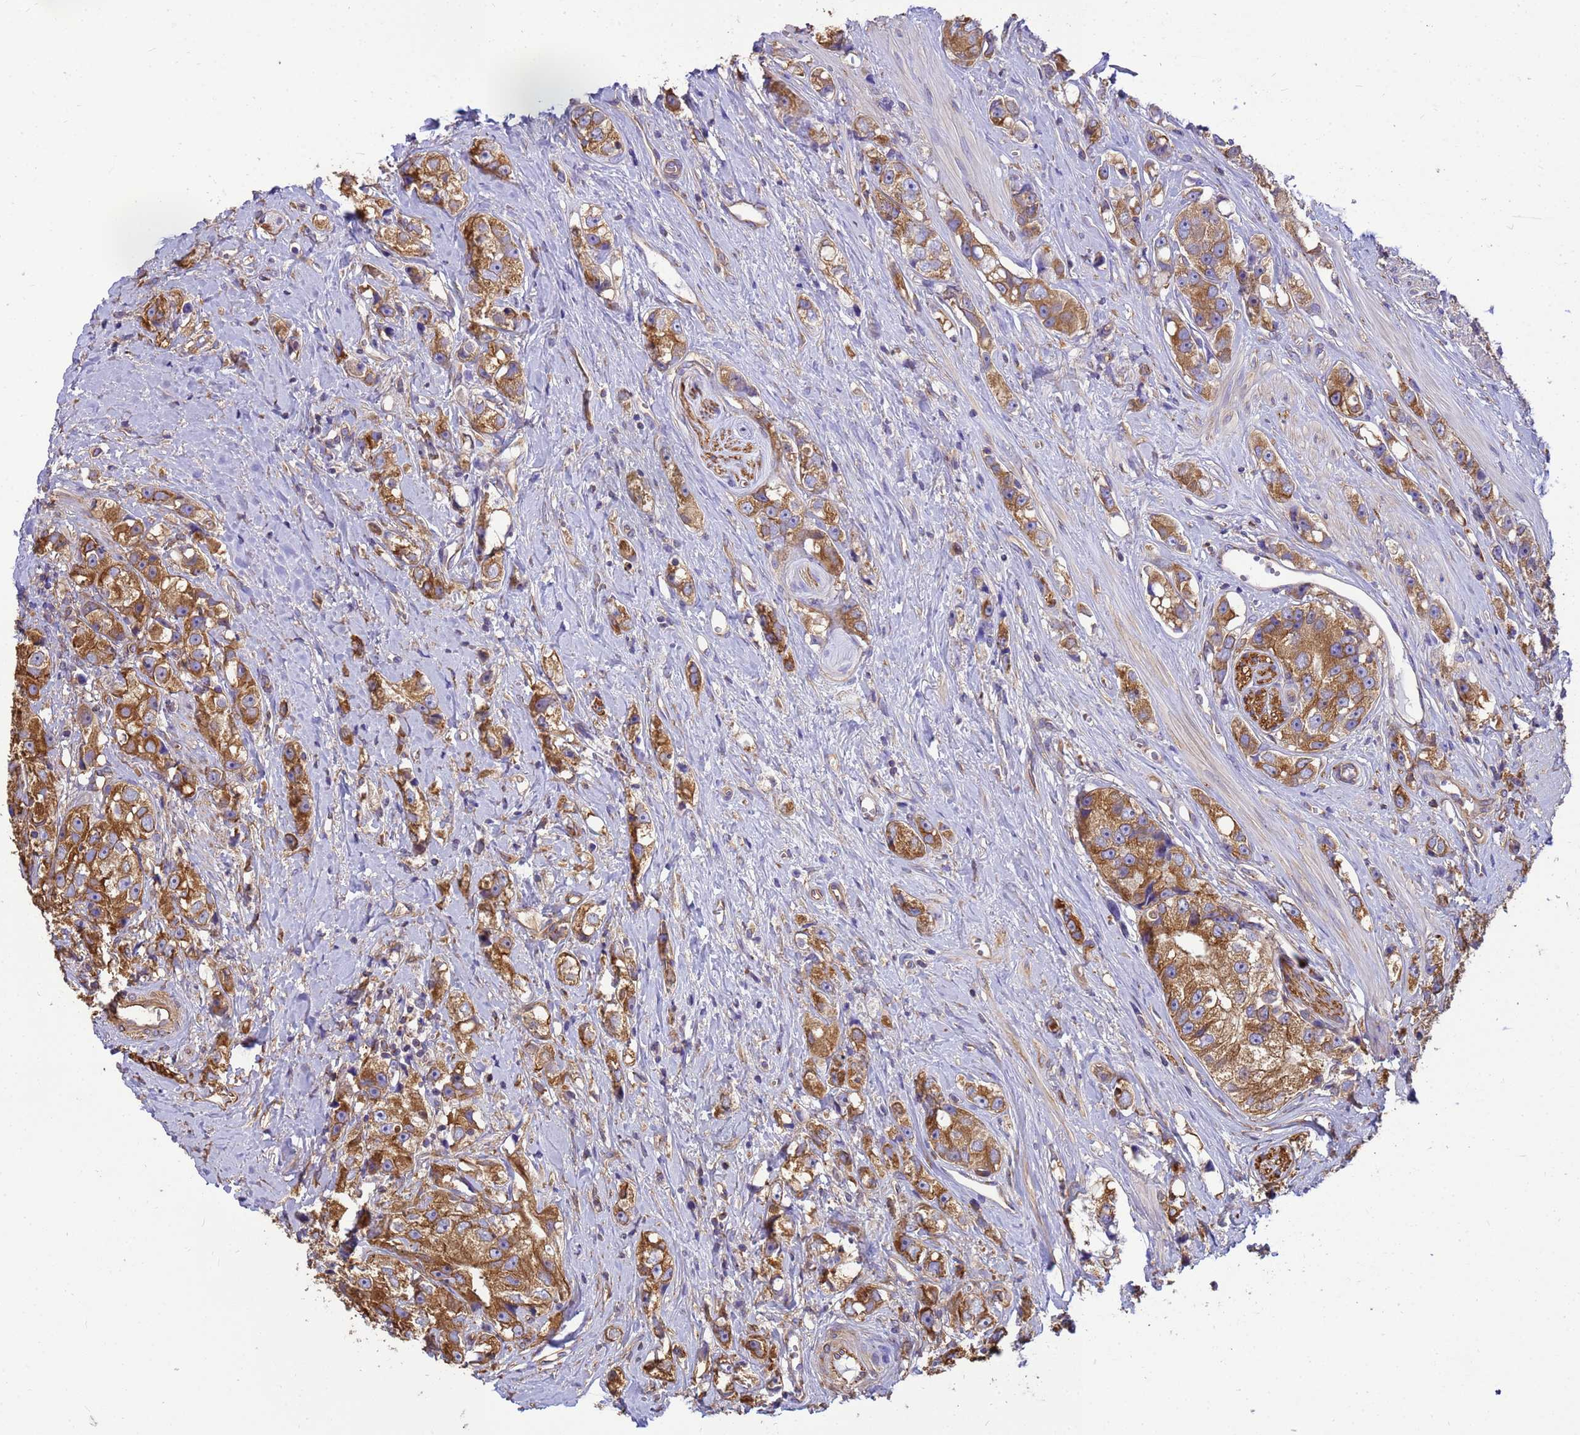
{"staining": {"intensity": "moderate", "quantity": ">75%", "location": "cytoplasmic/membranous"}, "tissue": "prostate cancer", "cell_type": "Tumor cells", "image_type": "cancer", "snomed": [{"axis": "morphology", "description": "Adenocarcinoma, High grade"}, {"axis": "topography", "description": "Prostate"}], "caption": "A micrograph showing moderate cytoplasmic/membranous expression in approximately >75% of tumor cells in prostate high-grade adenocarcinoma, as visualized by brown immunohistochemical staining.", "gene": "TUBB1", "patient": {"sex": "male", "age": 74}}